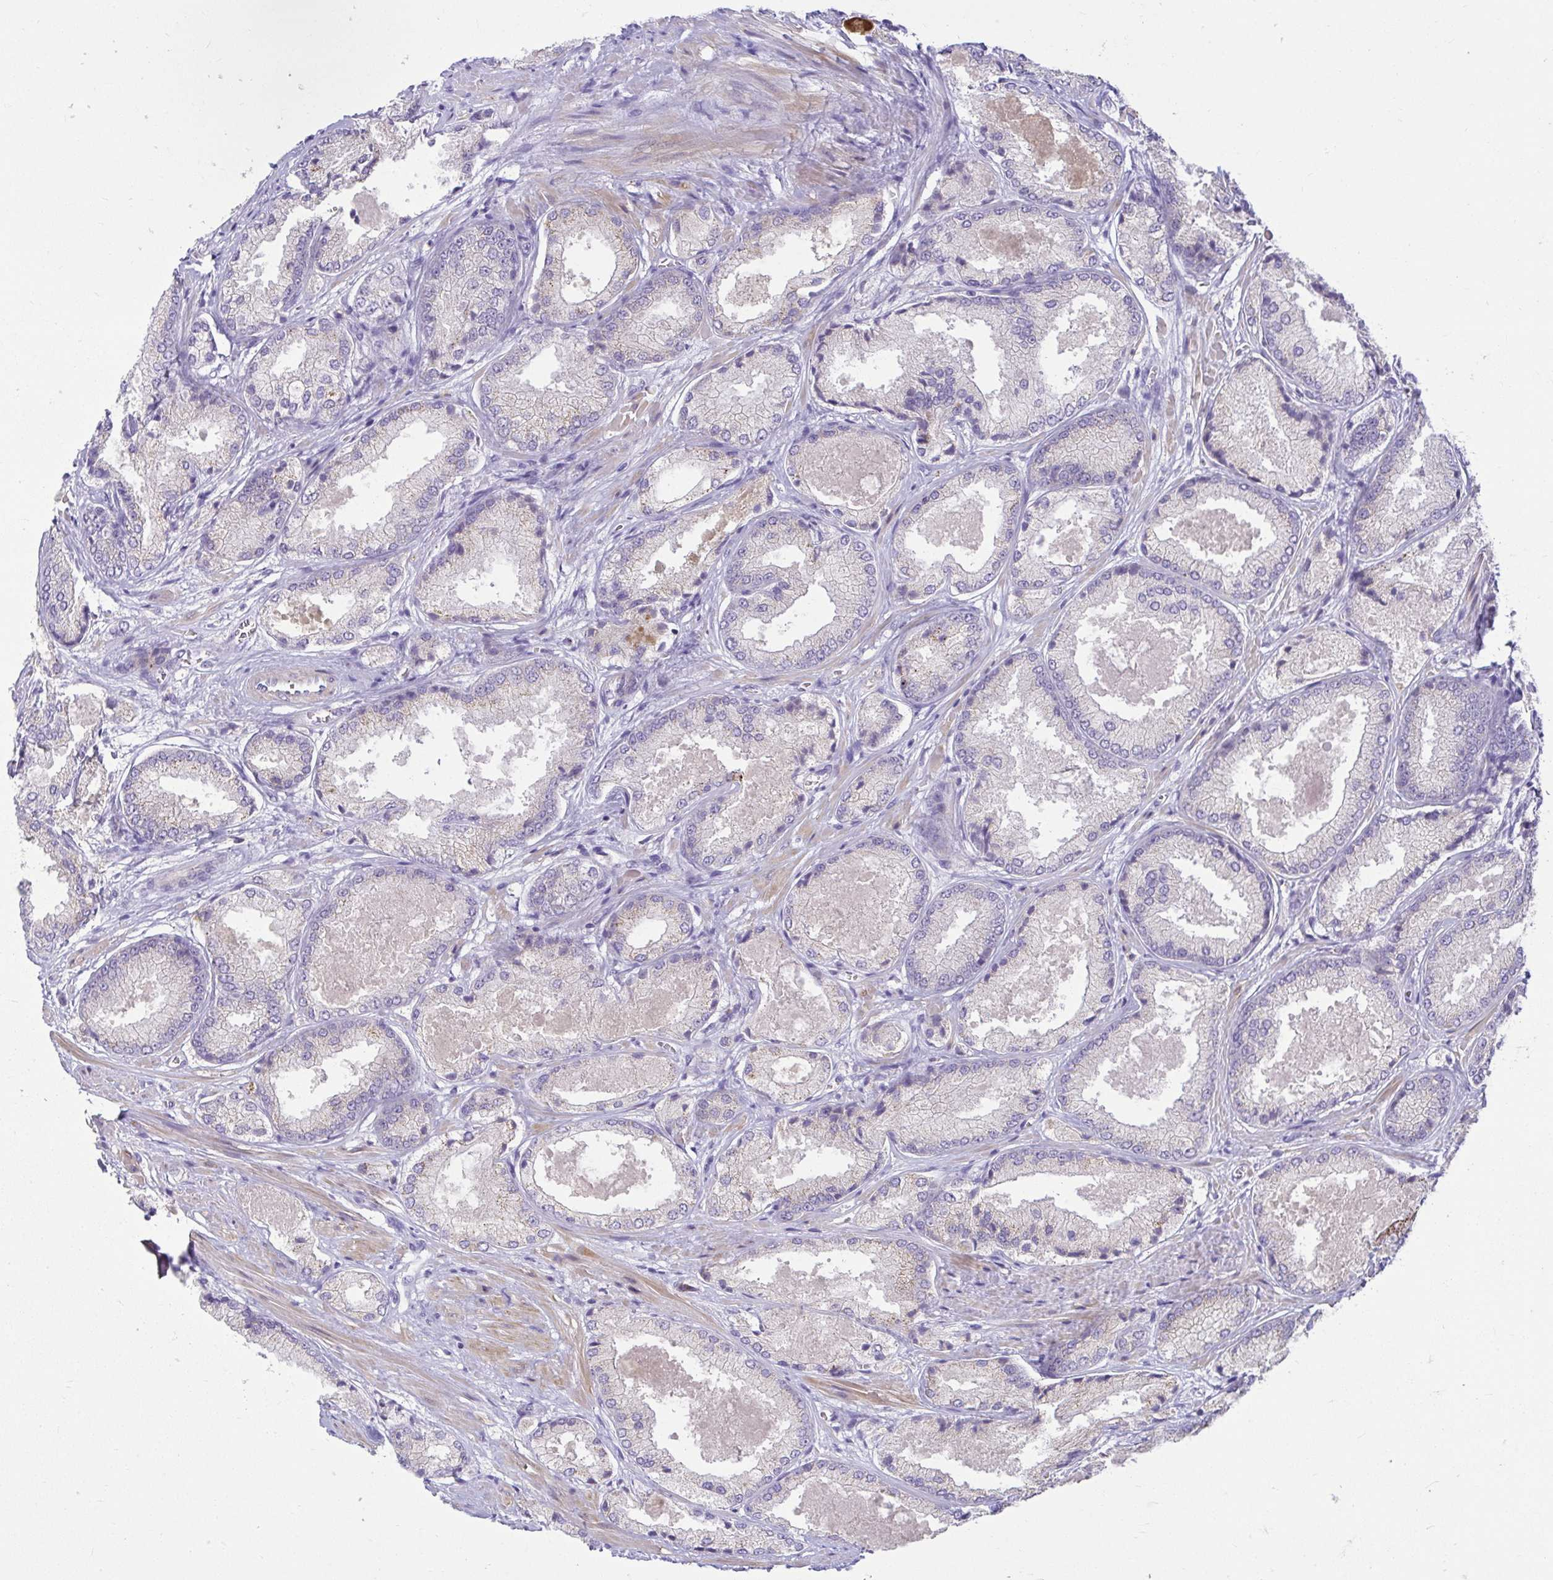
{"staining": {"intensity": "negative", "quantity": "none", "location": "none"}, "tissue": "prostate cancer", "cell_type": "Tumor cells", "image_type": "cancer", "snomed": [{"axis": "morphology", "description": "Adenocarcinoma, High grade"}, {"axis": "topography", "description": "Prostate"}], "caption": "Tumor cells show no significant expression in adenocarcinoma (high-grade) (prostate).", "gene": "PKN3", "patient": {"sex": "male", "age": 68}}